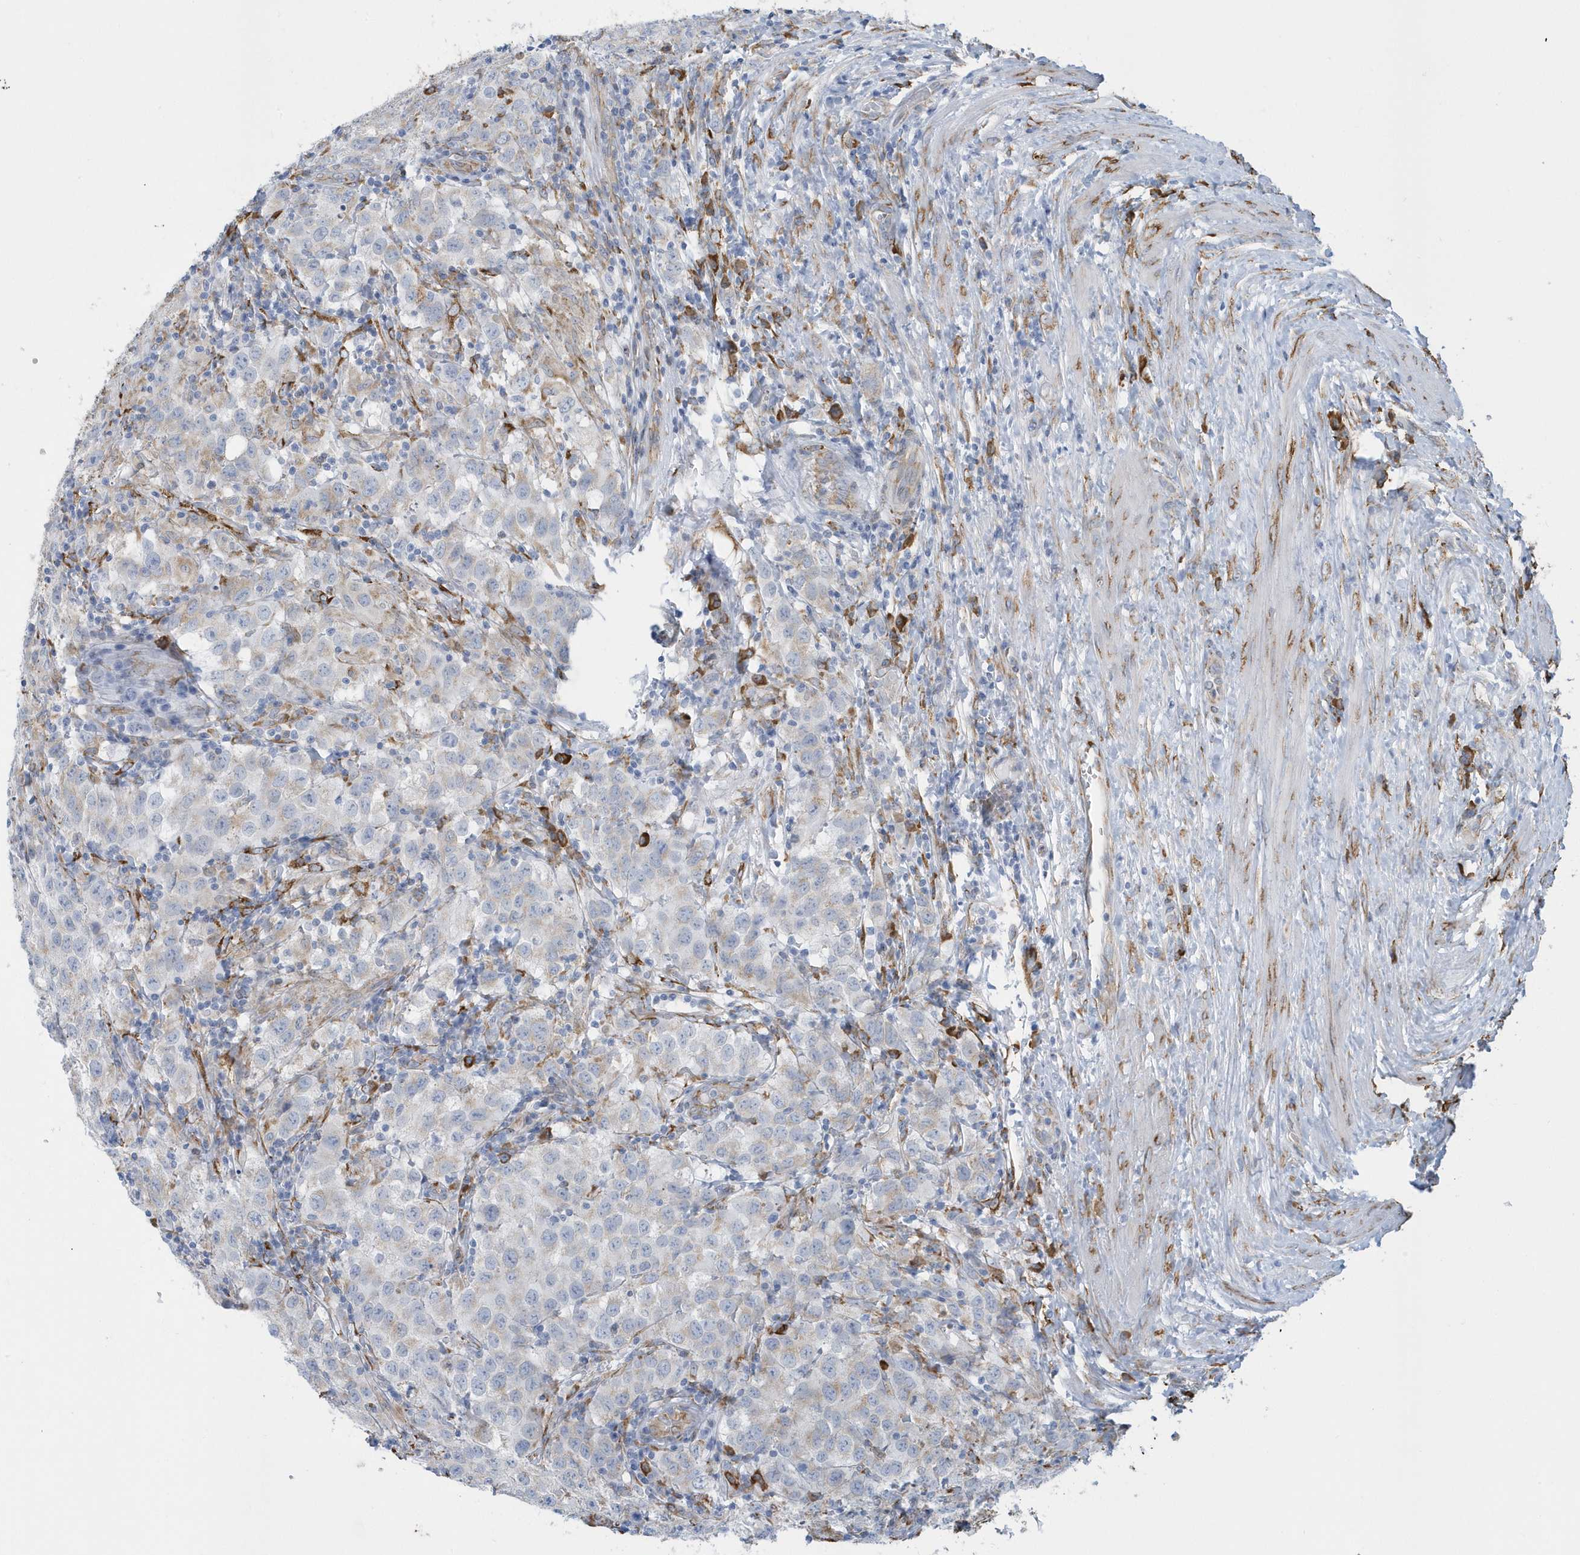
{"staining": {"intensity": "moderate", "quantity": "<25%", "location": "cytoplasmic/membranous"}, "tissue": "testis cancer", "cell_type": "Tumor cells", "image_type": "cancer", "snomed": [{"axis": "morphology", "description": "Seminoma, NOS"}, {"axis": "morphology", "description": "Carcinoma, Embryonal, NOS"}, {"axis": "topography", "description": "Testis"}], "caption": "Protein staining by immunohistochemistry reveals moderate cytoplasmic/membranous staining in approximately <25% of tumor cells in testis cancer.", "gene": "DCAF1", "patient": {"sex": "male", "age": 43}}